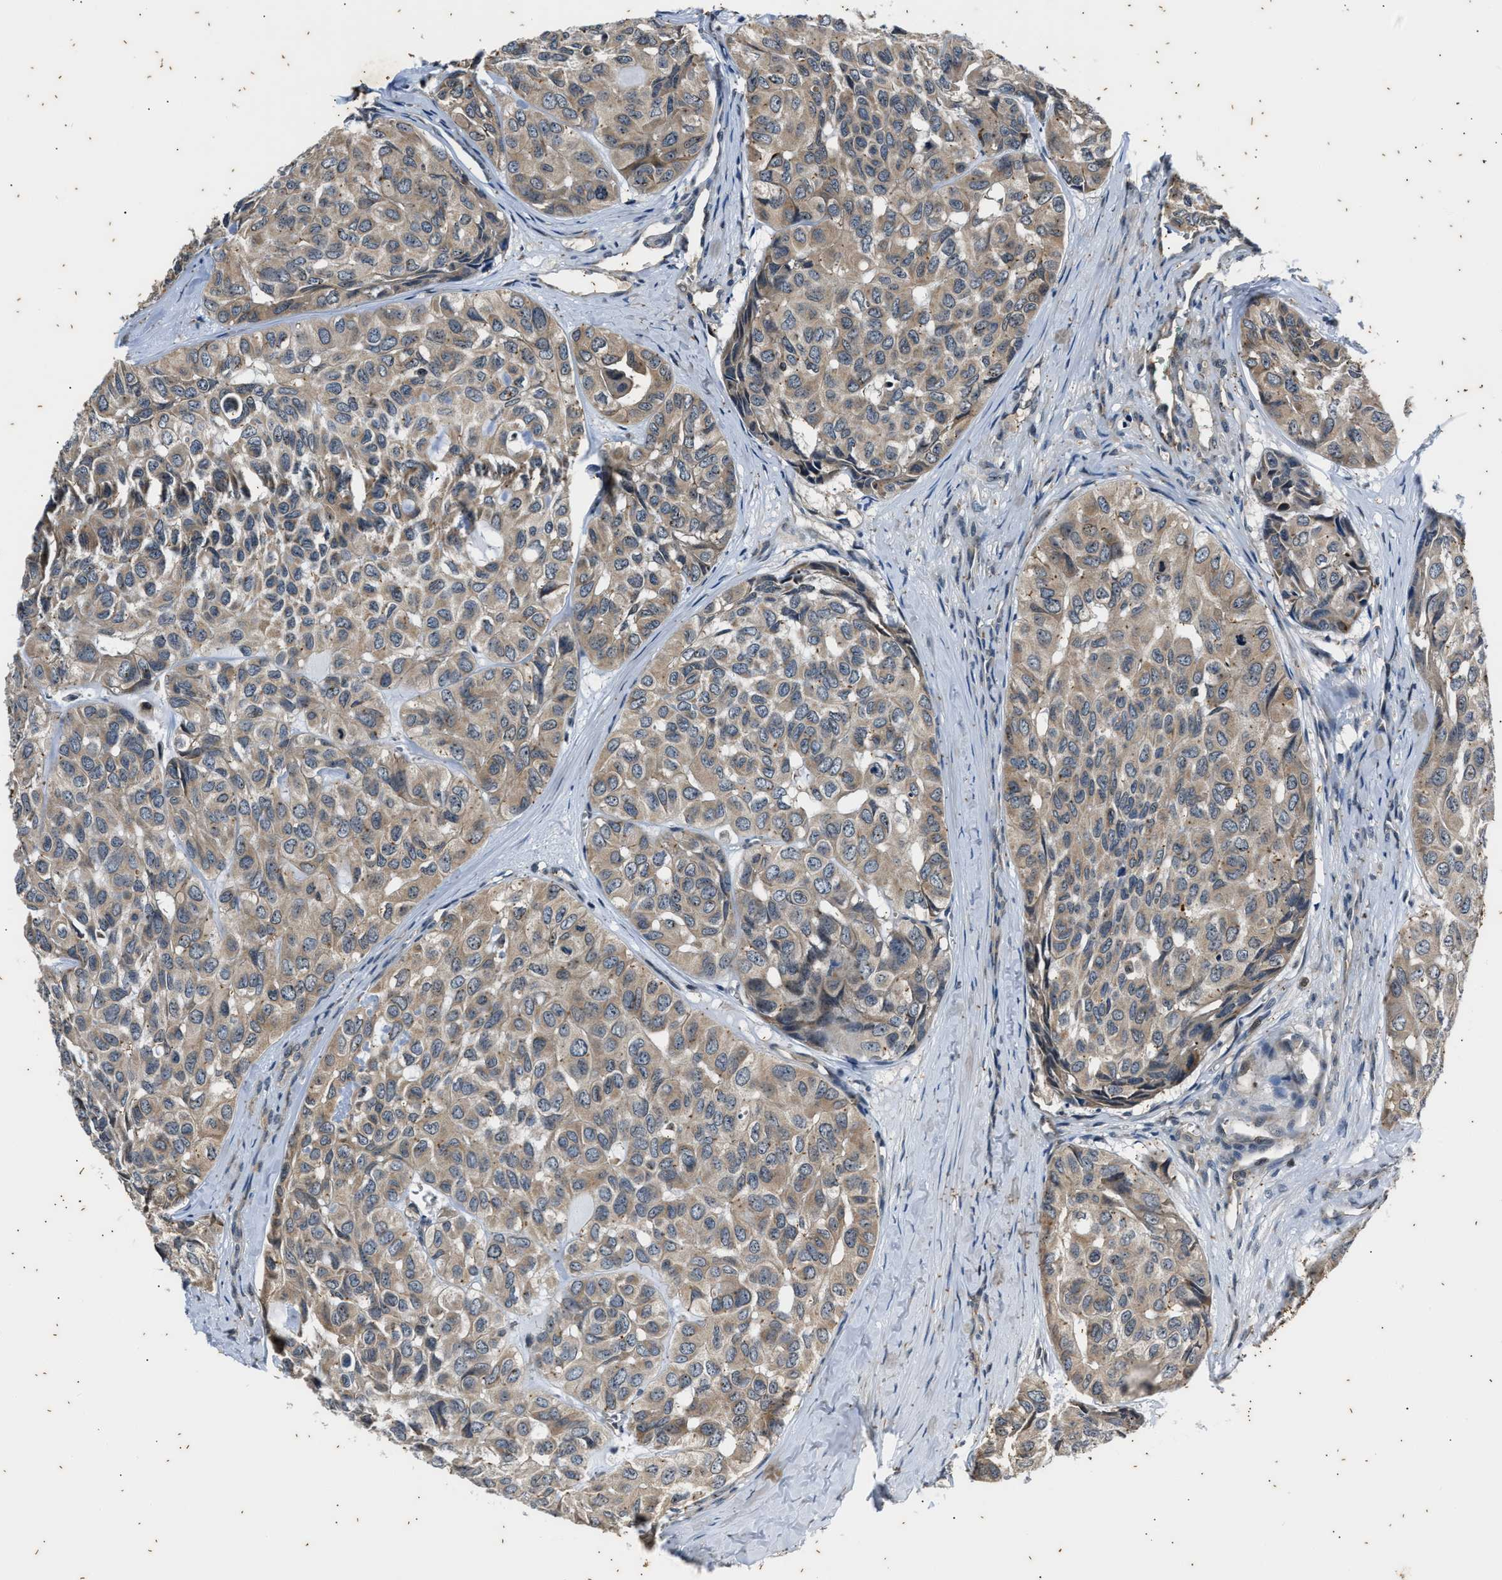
{"staining": {"intensity": "weak", "quantity": ">75%", "location": "cytoplasmic/membranous"}, "tissue": "head and neck cancer", "cell_type": "Tumor cells", "image_type": "cancer", "snomed": [{"axis": "morphology", "description": "Adenocarcinoma, NOS"}, {"axis": "topography", "description": "Salivary gland, NOS"}, {"axis": "topography", "description": "Head-Neck"}], "caption": "A brown stain highlights weak cytoplasmic/membranous expression of a protein in human head and neck cancer tumor cells.", "gene": "PTPN7", "patient": {"sex": "female", "age": 76}}